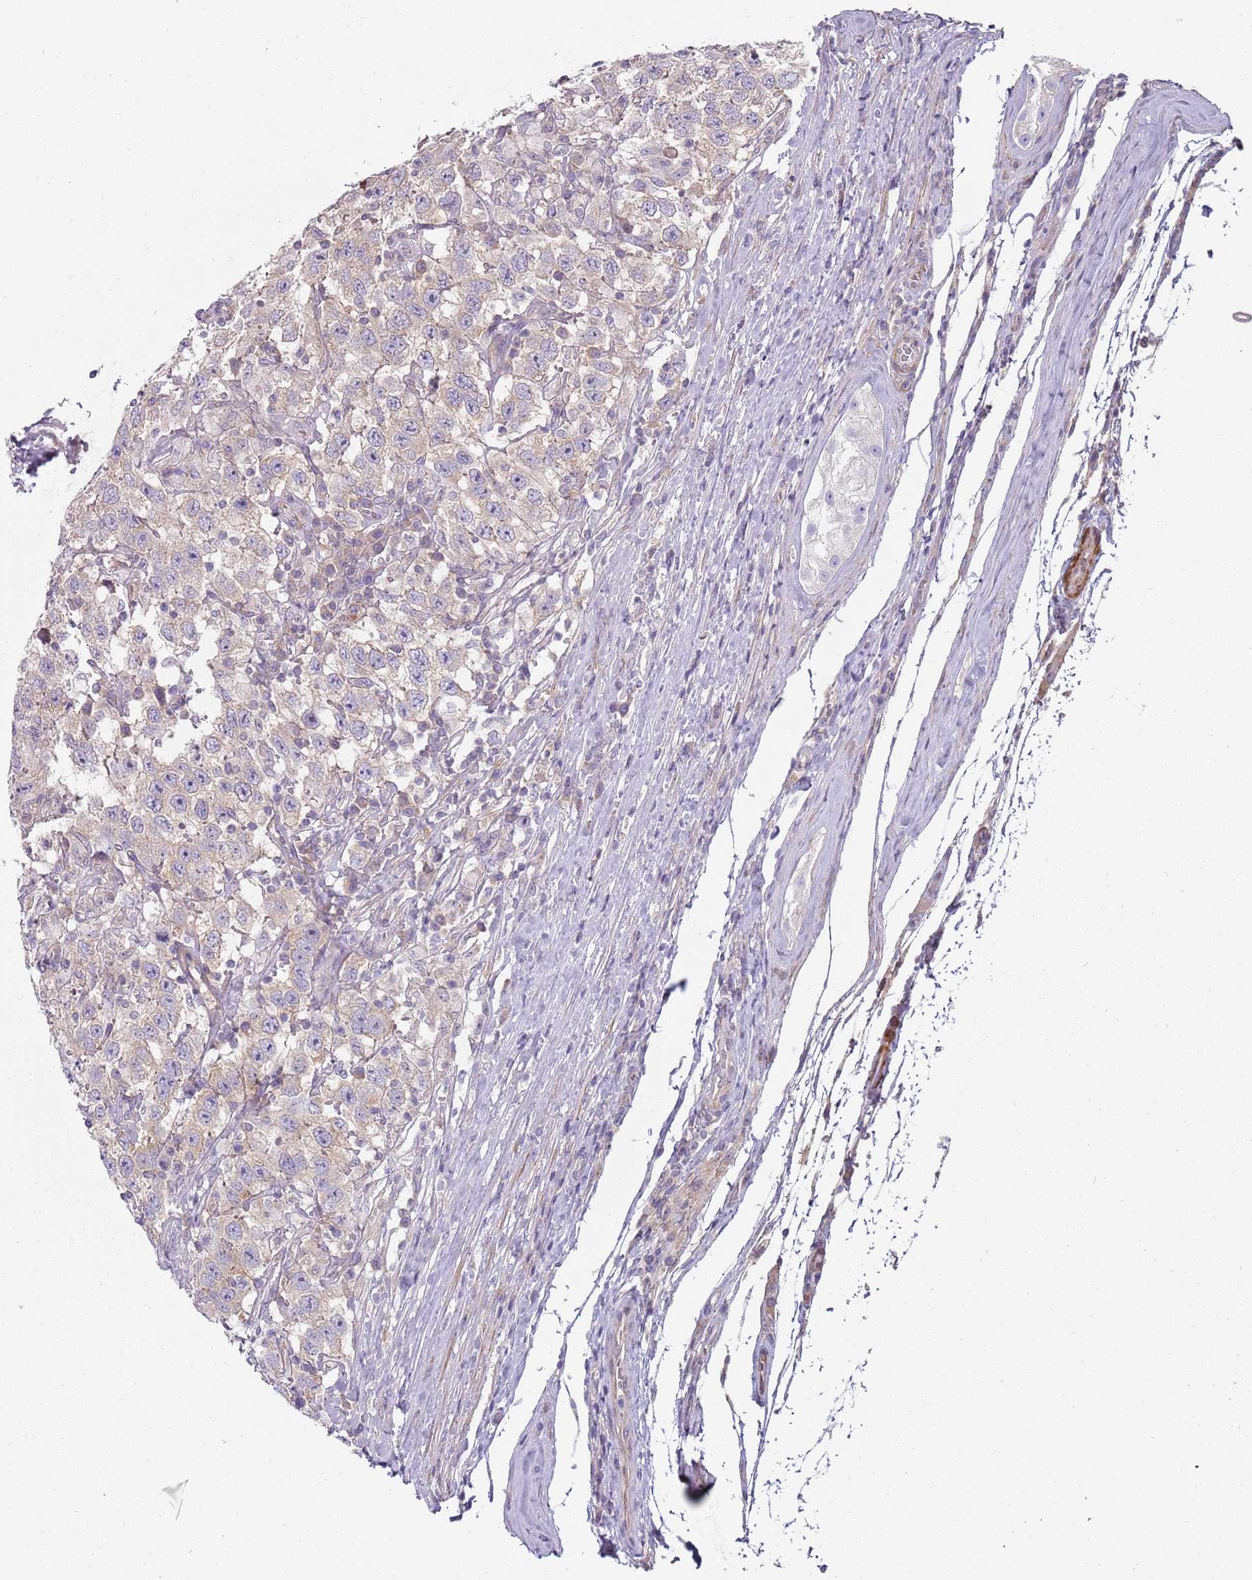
{"staining": {"intensity": "negative", "quantity": "none", "location": "none"}, "tissue": "testis cancer", "cell_type": "Tumor cells", "image_type": "cancer", "snomed": [{"axis": "morphology", "description": "Seminoma, NOS"}, {"axis": "topography", "description": "Testis"}], "caption": "Immunohistochemical staining of testis cancer (seminoma) exhibits no significant staining in tumor cells. (Brightfield microscopy of DAB immunohistochemistry (IHC) at high magnification).", "gene": "SLC26A6", "patient": {"sex": "male", "age": 41}}